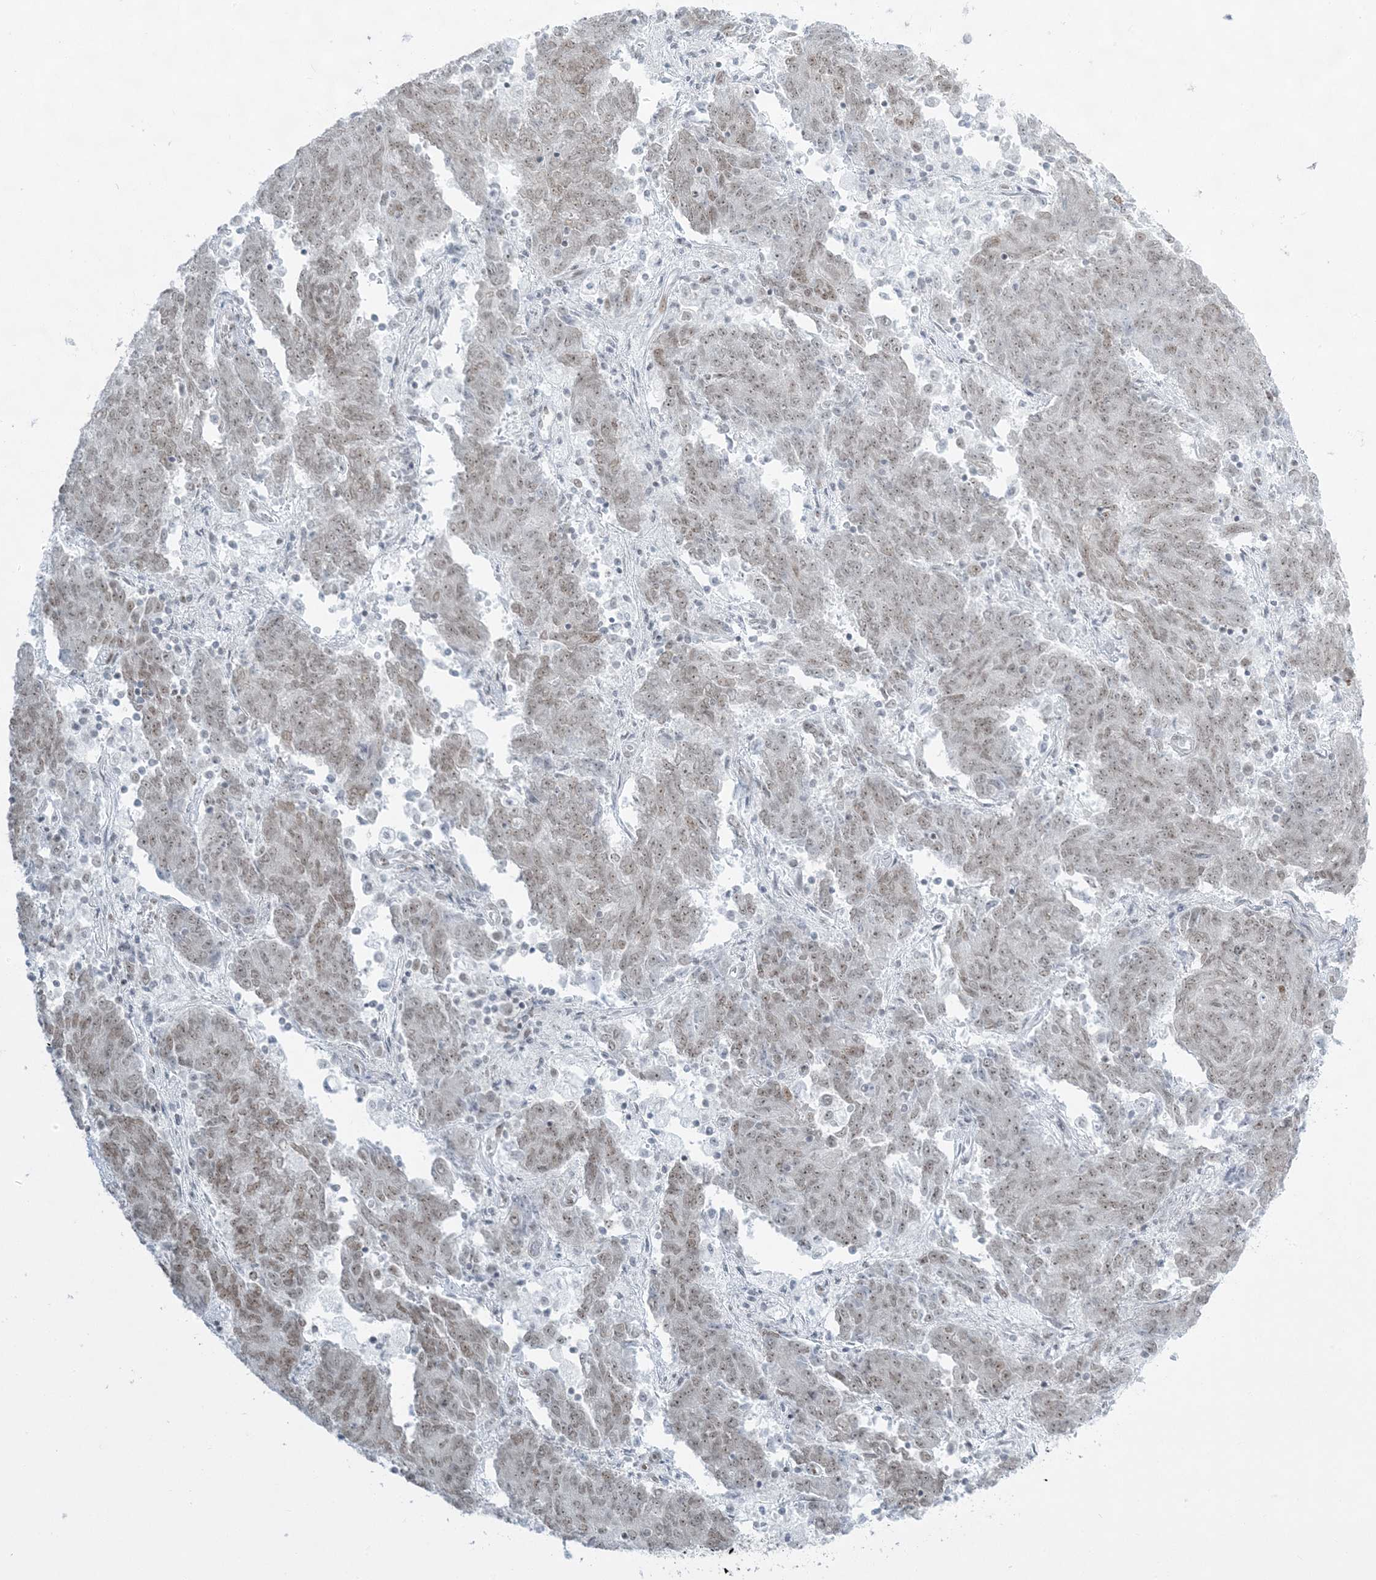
{"staining": {"intensity": "weak", "quantity": ">75%", "location": "nuclear"}, "tissue": "endometrial cancer", "cell_type": "Tumor cells", "image_type": "cancer", "snomed": [{"axis": "morphology", "description": "Adenocarcinoma, NOS"}, {"axis": "topography", "description": "Endometrium"}], "caption": "Protein analysis of endometrial adenocarcinoma tissue displays weak nuclear staining in approximately >75% of tumor cells.", "gene": "ZNF787", "patient": {"sex": "female", "age": 80}}